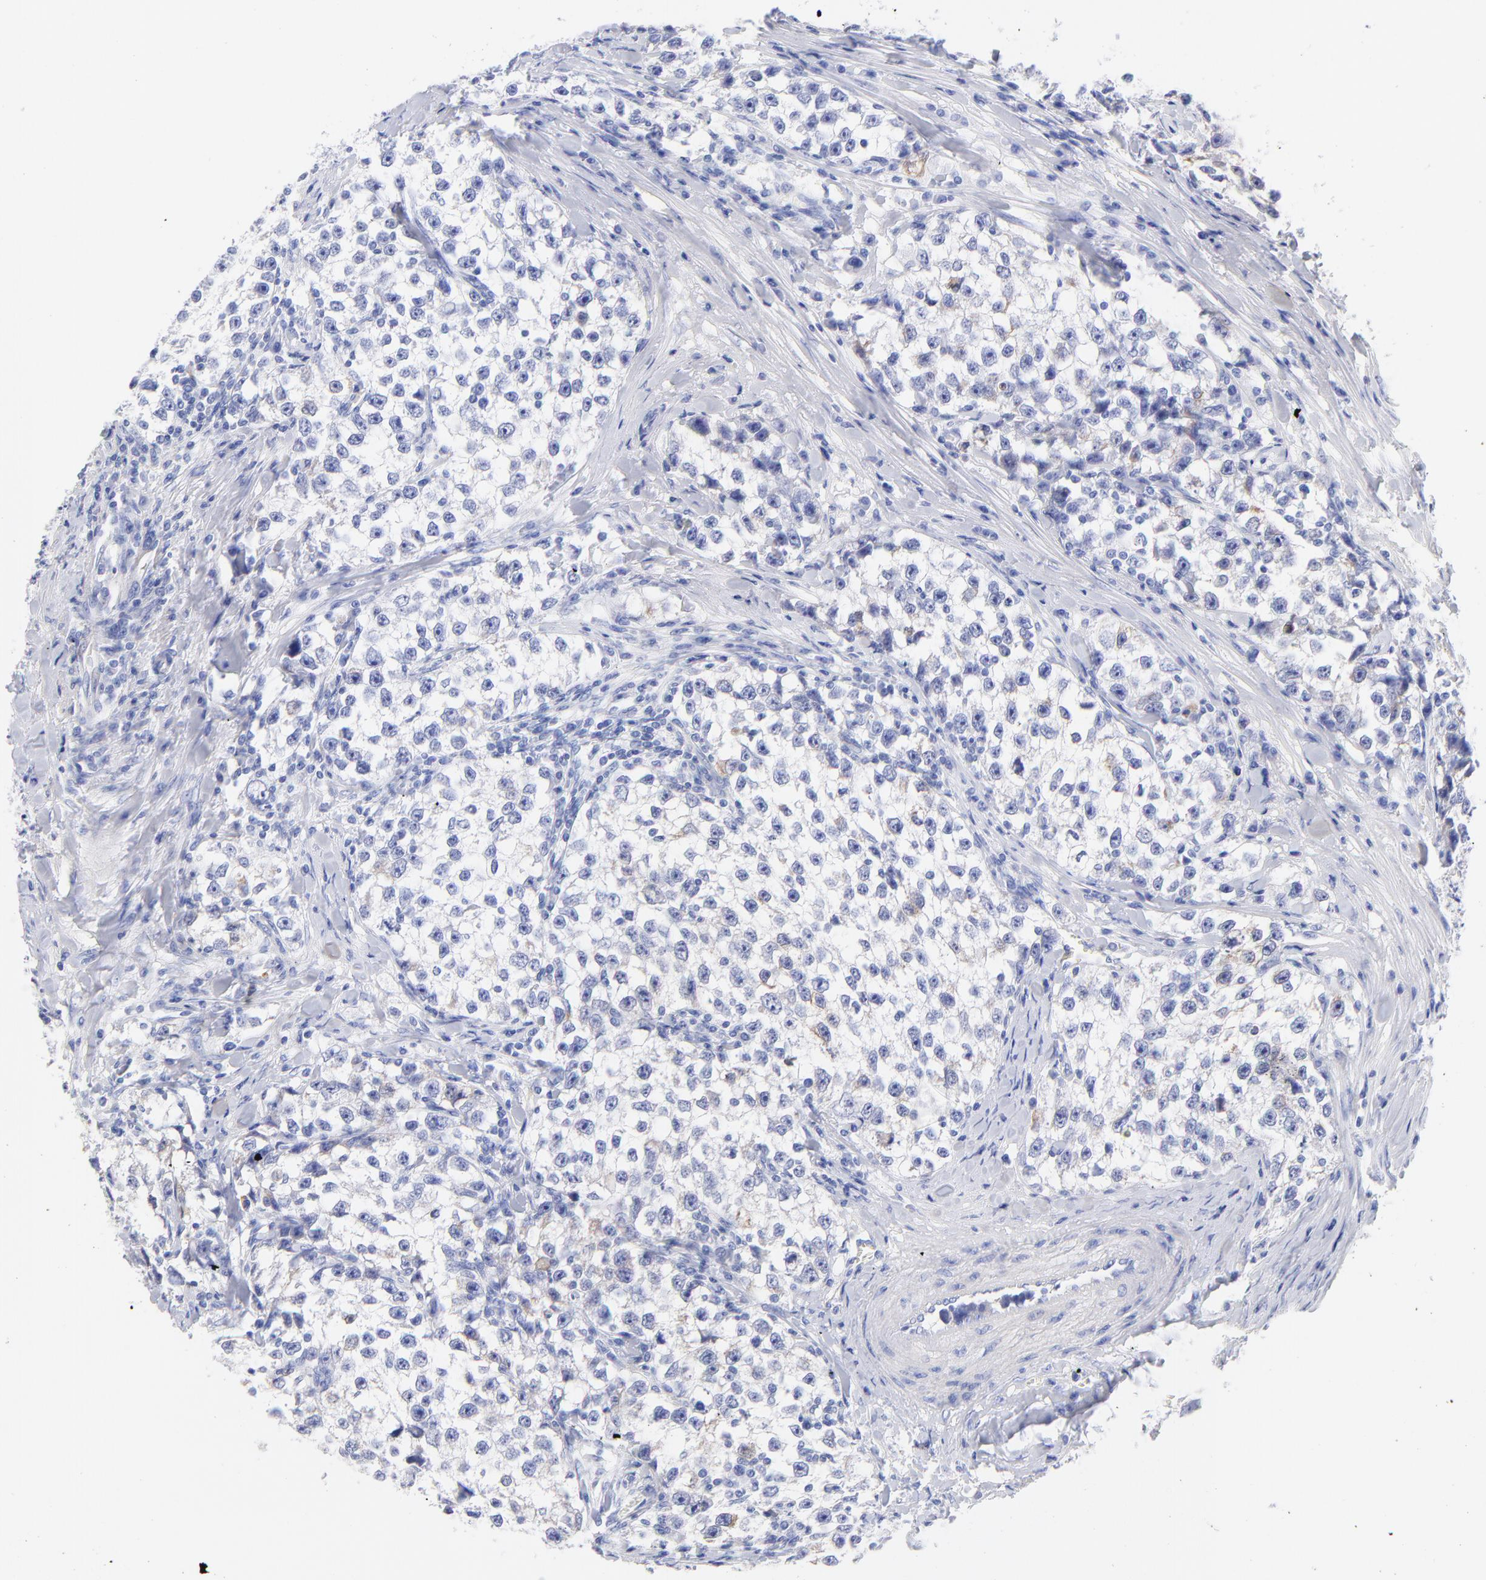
{"staining": {"intensity": "negative", "quantity": "none", "location": "none"}, "tissue": "testis cancer", "cell_type": "Tumor cells", "image_type": "cancer", "snomed": [{"axis": "morphology", "description": "Seminoma, NOS"}, {"axis": "morphology", "description": "Carcinoma, Embryonal, NOS"}, {"axis": "topography", "description": "Testis"}], "caption": "DAB immunohistochemical staining of human testis cancer displays no significant staining in tumor cells.", "gene": "C1QTNF6", "patient": {"sex": "male", "age": 30}}